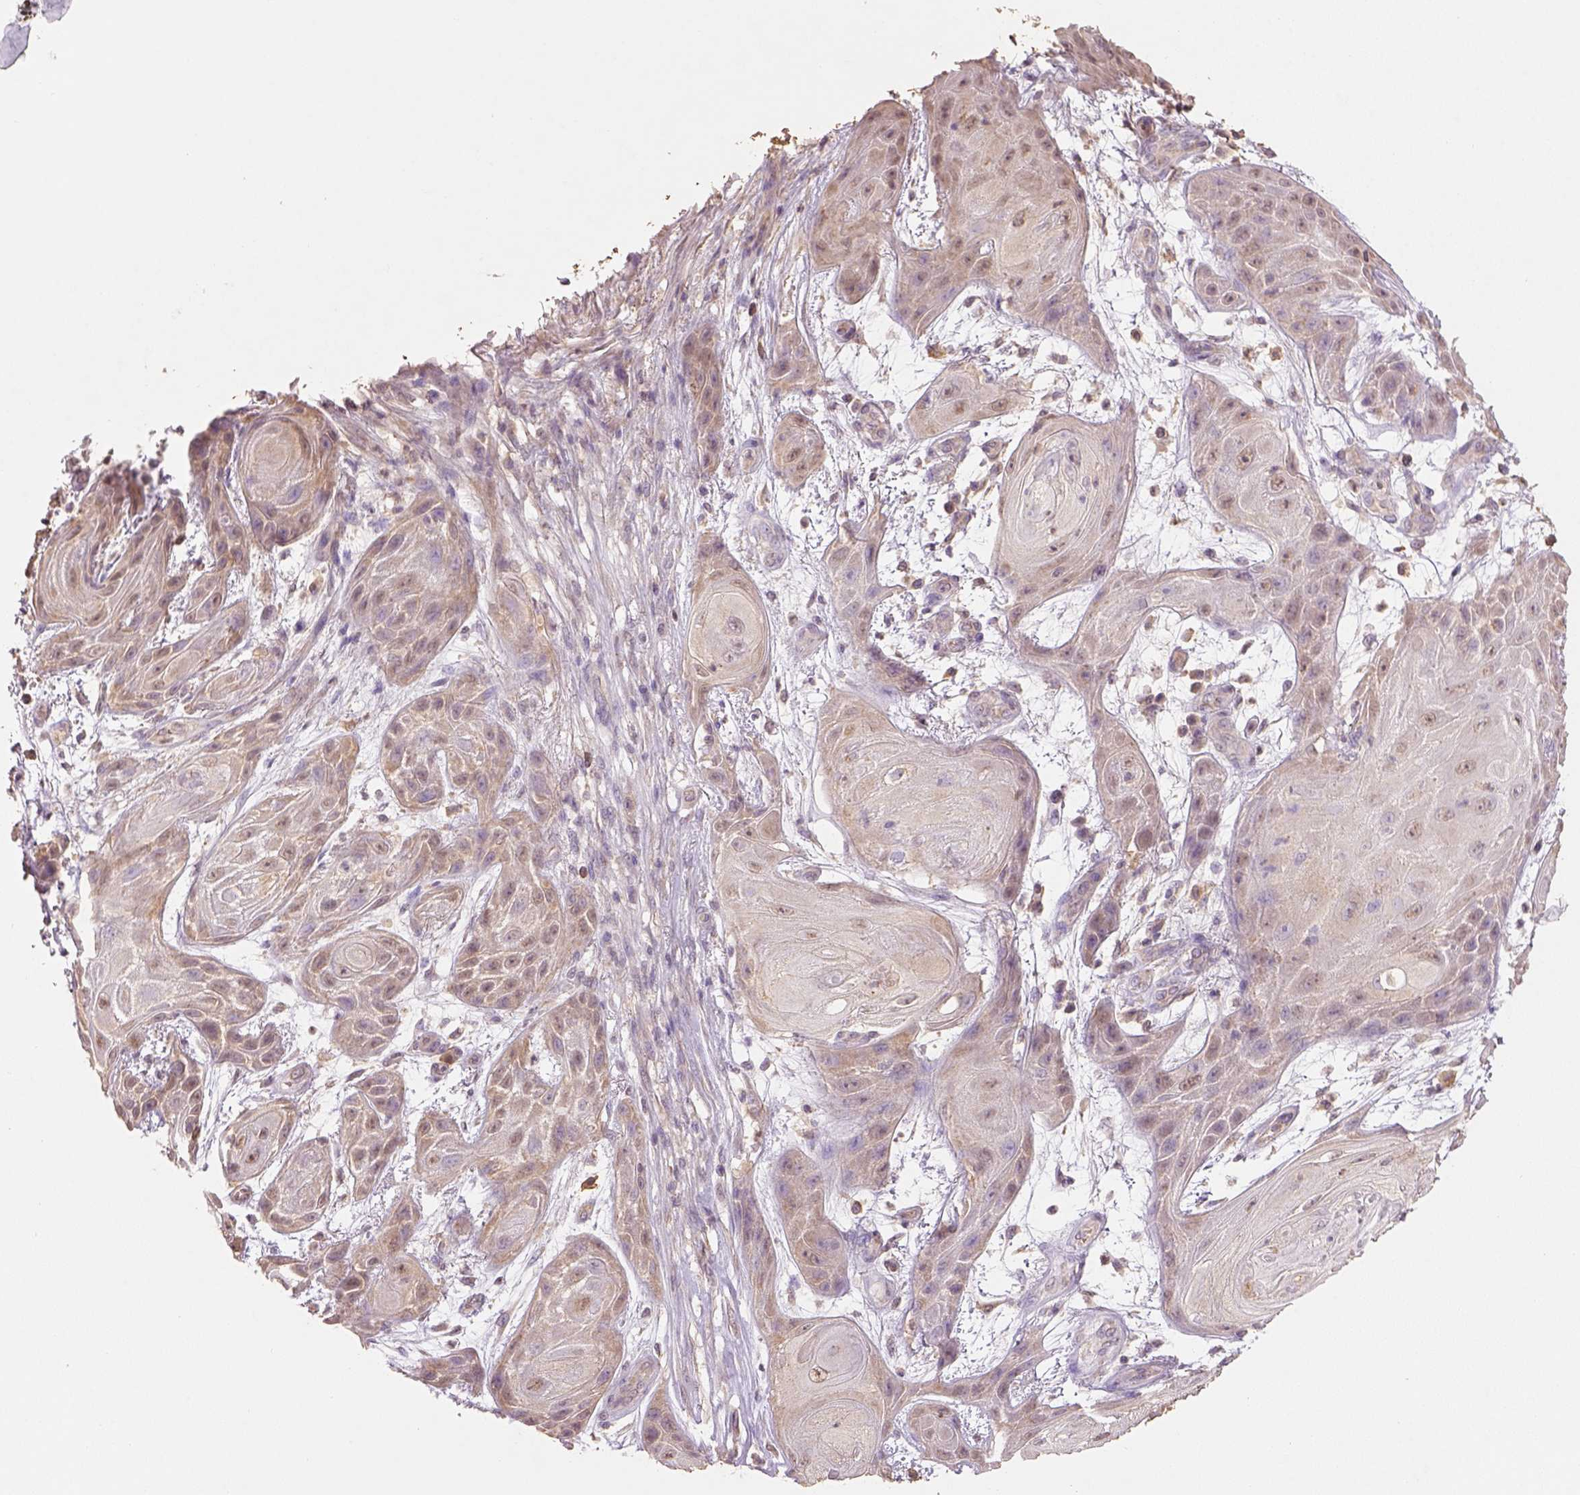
{"staining": {"intensity": "weak", "quantity": ">75%", "location": "cytoplasmic/membranous"}, "tissue": "skin cancer", "cell_type": "Tumor cells", "image_type": "cancer", "snomed": [{"axis": "morphology", "description": "Squamous cell carcinoma, NOS"}, {"axis": "topography", "description": "Skin"}], "caption": "This is an image of immunohistochemistry staining of squamous cell carcinoma (skin), which shows weak expression in the cytoplasmic/membranous of tumor cells.", "gene": "AP2B1", "patient": {"sex": "male", "age": 62}}